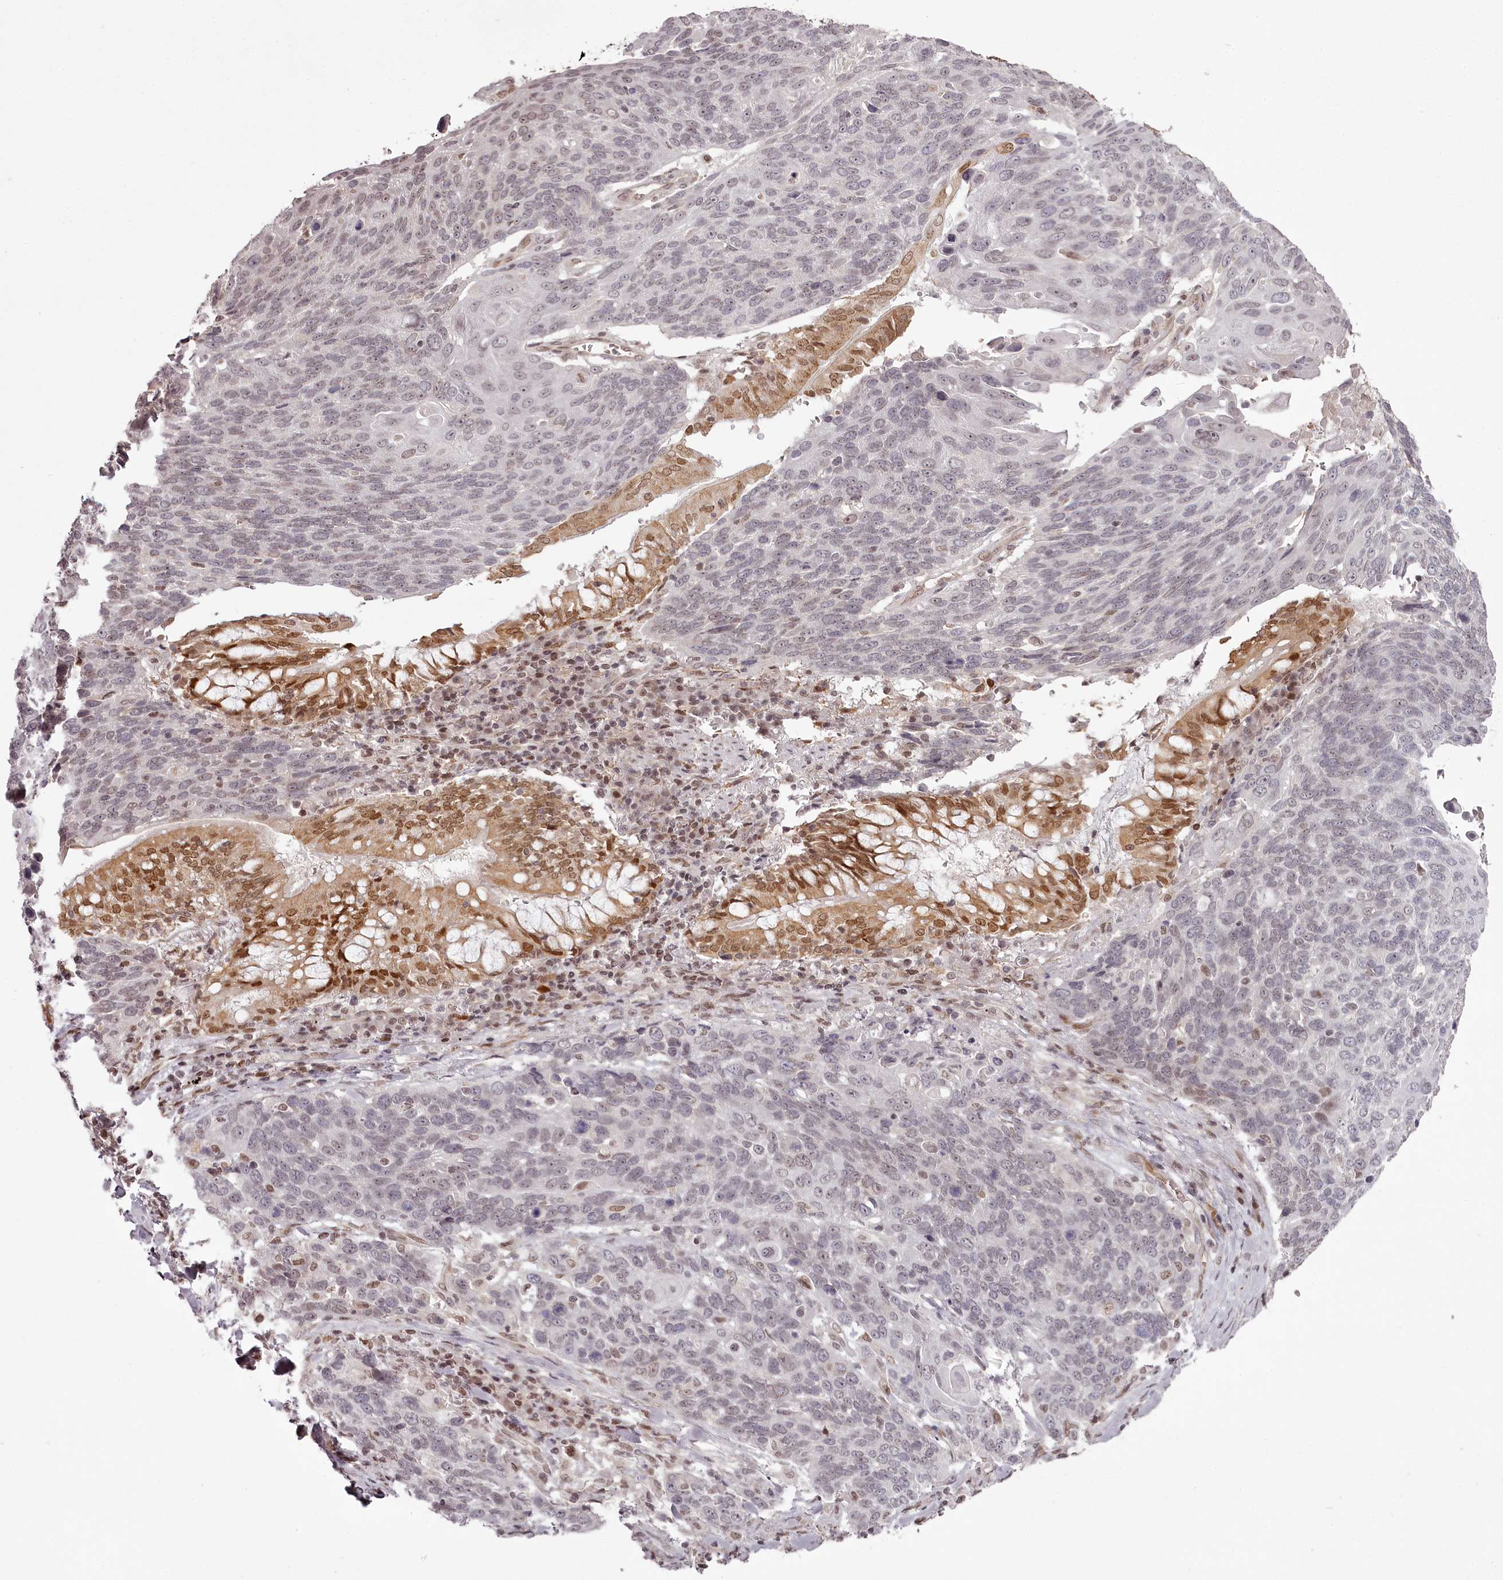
{"staining": {"intensity": "weak", "quantity": "<25%", "location": "nuclear"}, "tissue": "lung cancer", "cell_type": "Tumor cells", "image_type": "cancer", "snomed": [{"axis": "morphology", "description": "Squamous cell carcinoma, NOS"}, {"axis": "topography", "description": "Lung"}], "caption": "This is a photomicrograph of immunohistochemistry staining of lung cancer, which shows no positivity in tumor cells.", "gene": "THYN1", "patient": {"sex": "male", "age": 66}}